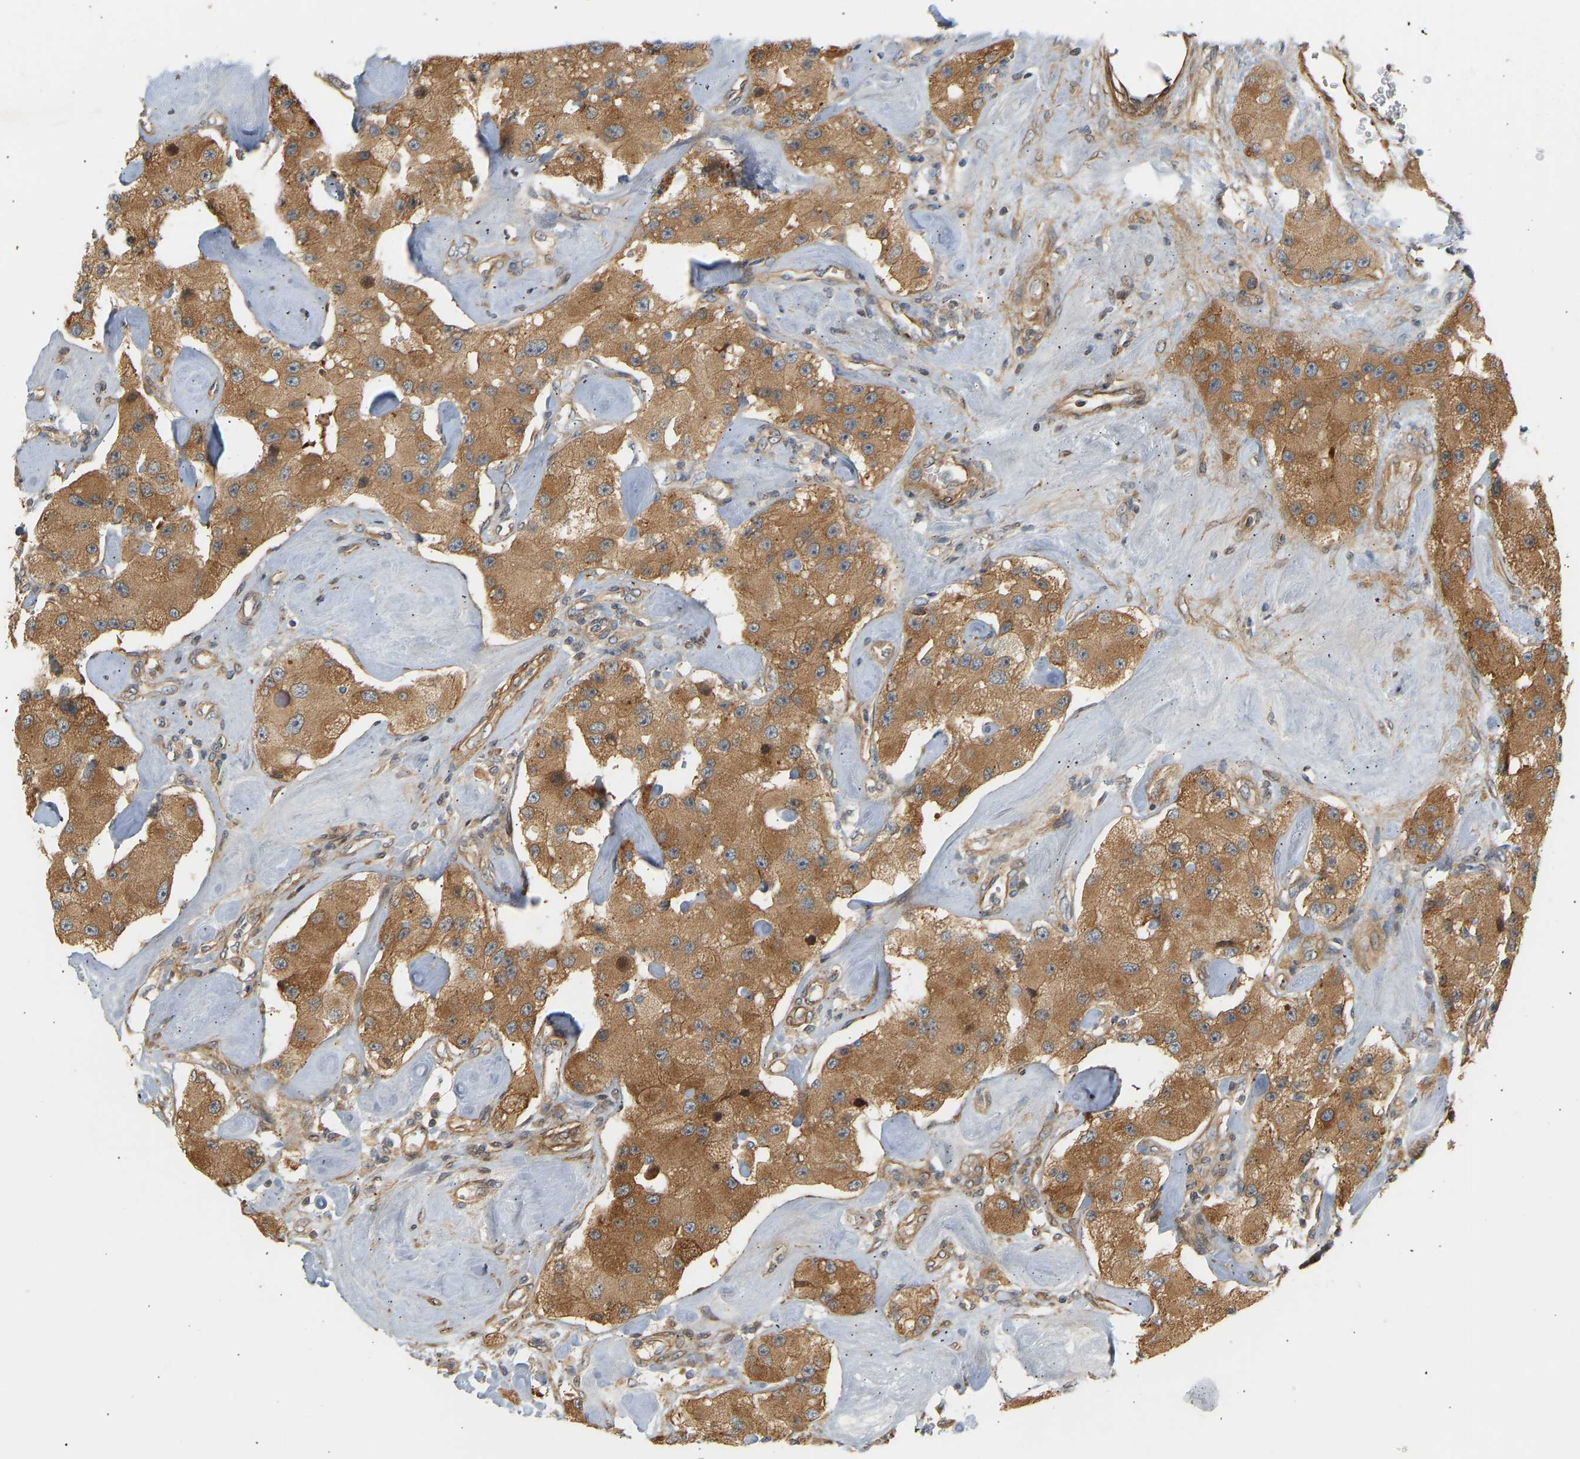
{"staining": {"intensity": "moderate", "quantity": ">75%", "location": "cytoplasmic/membranous"}, "tissue": "carcinoid", "cell_type": "Tumor cells", "image_type": "cancer", "snomed": [{"axis": "morphology", "description": "Carcinoid, malignant, NOS"}, {"axis": "topography", "description": "Pancreas"}], "caption": "Approximately >75% of tumor cells in human carcinoid (malignant) exhibit moderate cytoplasmic/membranous protein staining as visualized by brown immunohistochemical staining.", "gene": "CEP57", "patient": {"sex": "male", "age": 41}}